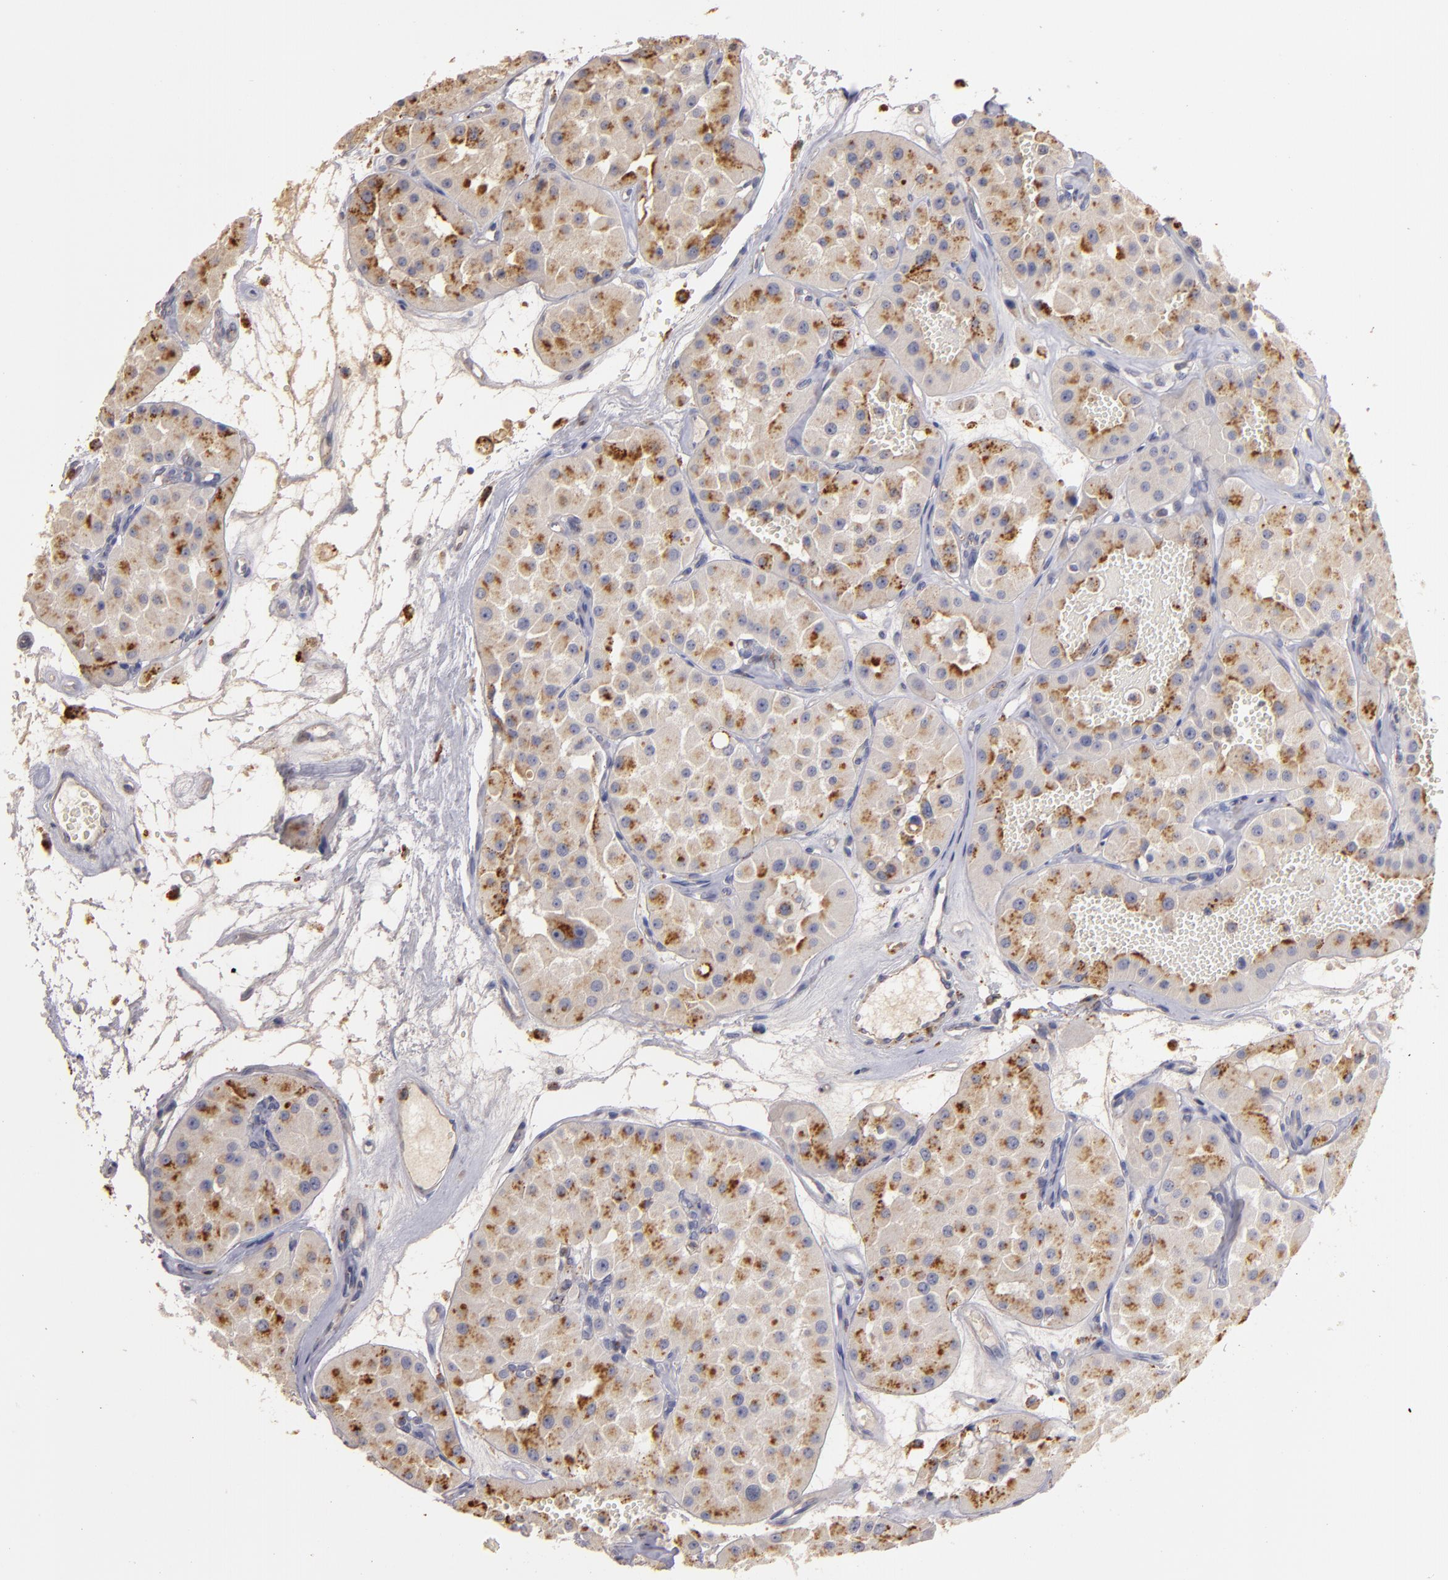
{"staining": {"intensity": "moderate", "quantity": ">75%", "location": "cytoplasmic/membranous"}, "tissue": "renal cancer", "cell_type": "Tumor cells", "image_type": "cancer", "snomed": [{"axis": "morphology", "description": "Adenocarcinoma, uncertain malignant potential"}, {"axis": "topography", "description": "Kidney"}], "caption": "Immunohistochemical staining of renal adenocarcinoma,  uncertain malignant potential exhibits medium levels of moderate cytoplasmic/membranous protein staining in approximately >75% of tumor cells. (brown staining indicates protein expression, while blue staining denotes nuclei).", "gene": "TRAF1", "patient": {"sex": "male", "age": 63}}